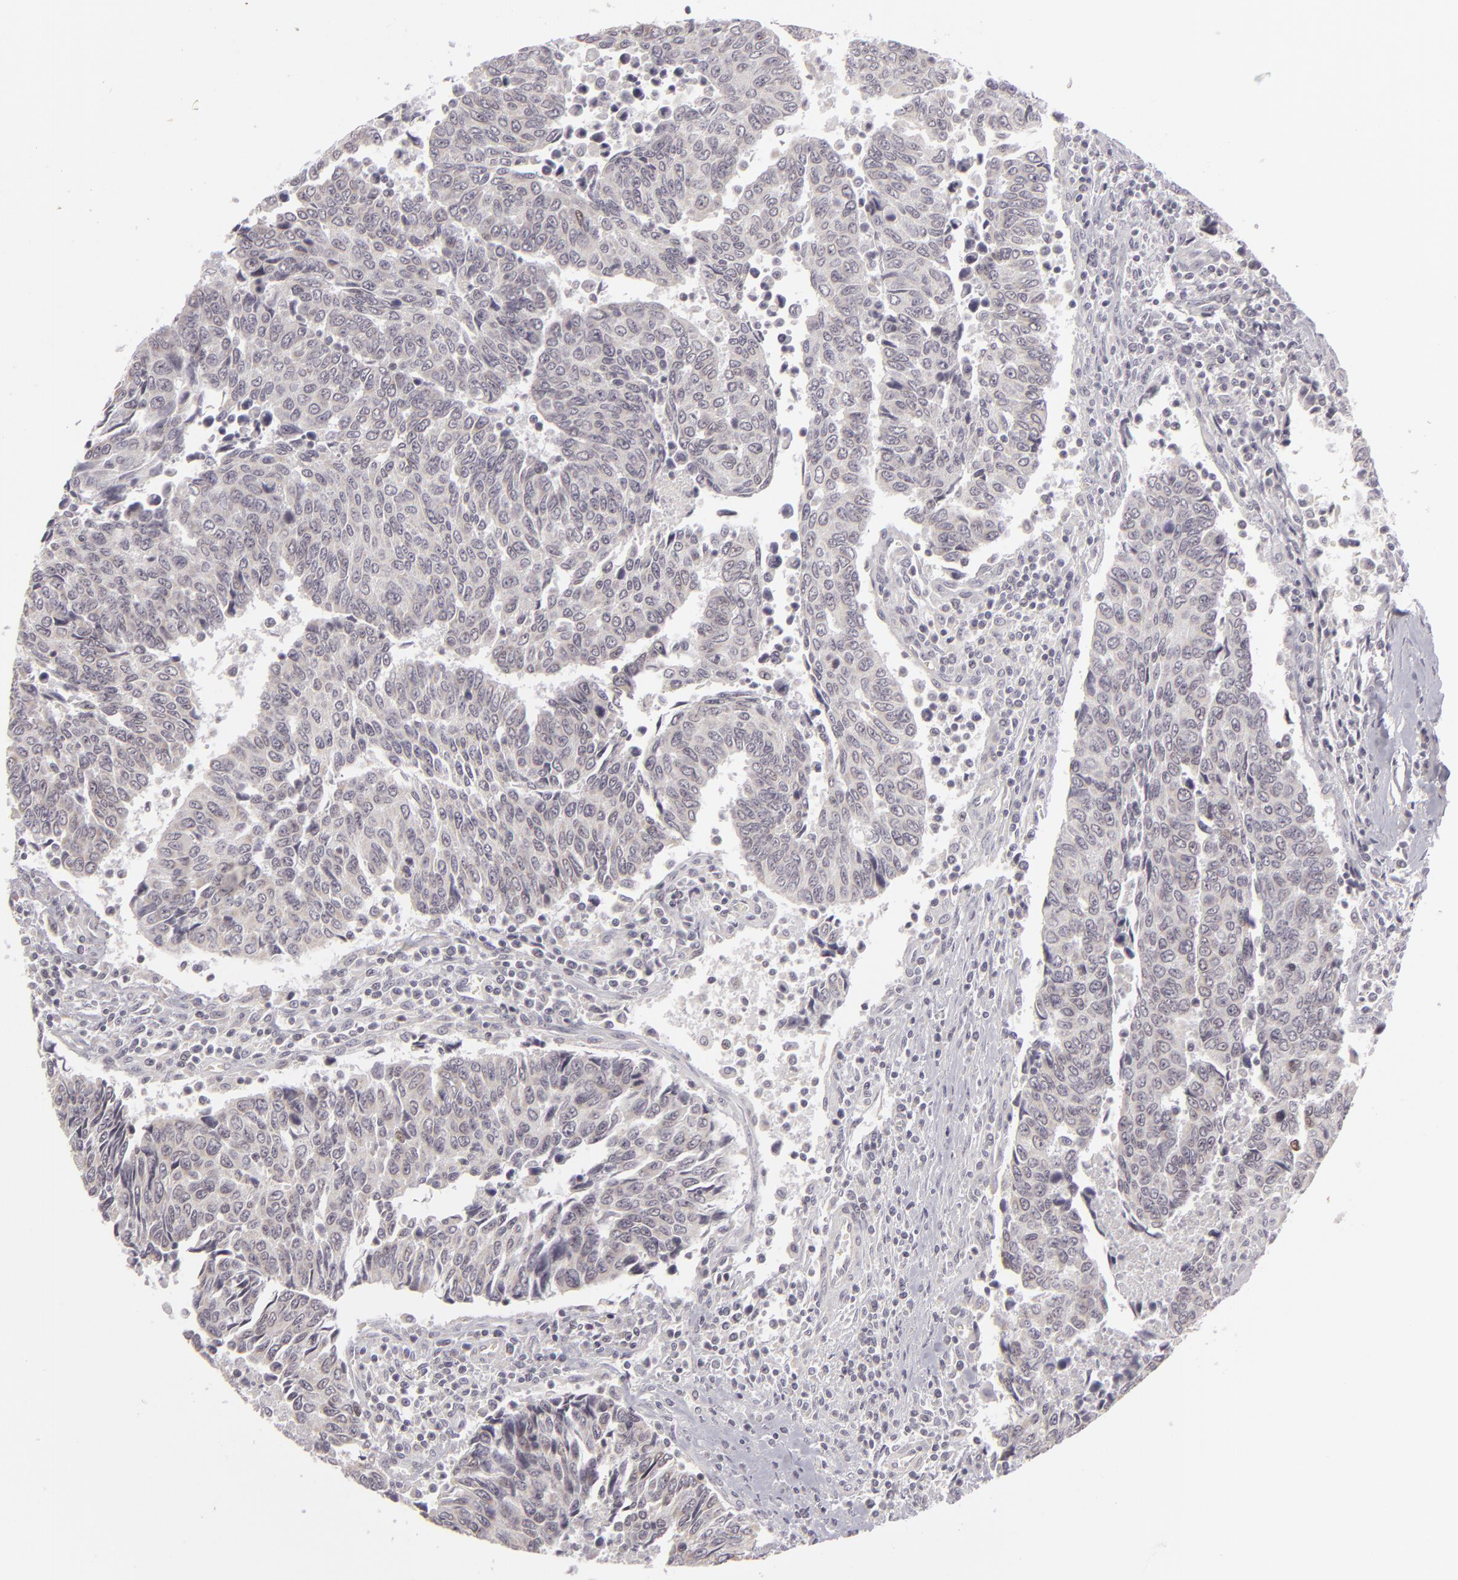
{"staining": {"intensity": "negative", "quantity": "none", "location": "none"}, "tissue": "urothelial cancer", "cell_type": "Tumor cells", "image_type": "cancer", "snomed": [{"axis": "morphology", "description": "Urothelial carcinoma, High grade"}, {"axis": "topography", "description": "Urinary bladder"}], "caption": "Urothelial cancer was stained to show a protein in brown. There is no significant expression in tumor cells.", "gene": "SIX1", "patient": {"sex": "male", "age": 86}}